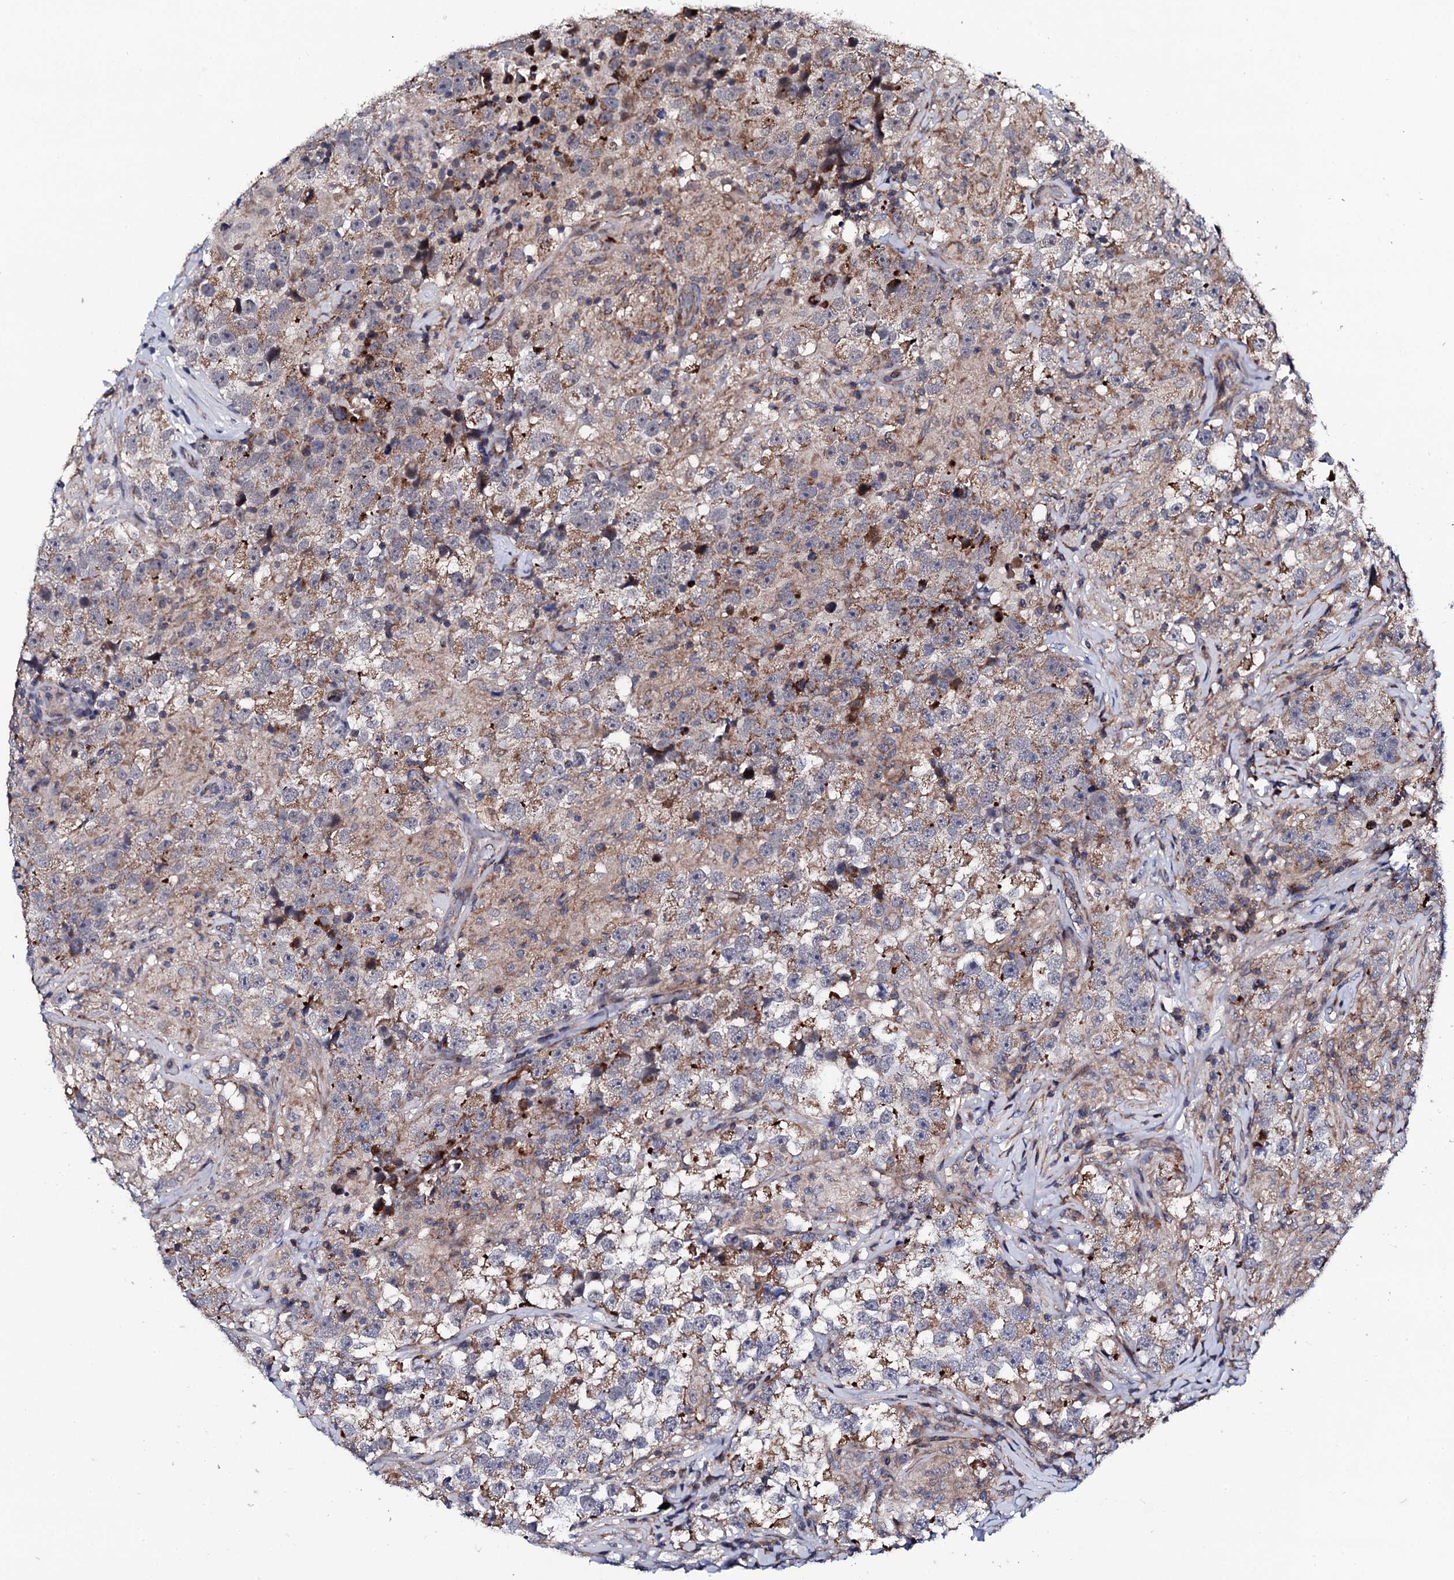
{"staining": {"intensity": "weak", "quantity": ">75%", "location": "cytoplasmic/membranous"}, "tissue": "testis cancer", "cell_type": "Tumor cells", "image_type": "cancer", "snomed": [{"axis": "morphology", "description": "Seminoma, NOS"}, {"axis": "topography", "description": "Testis"}], "caption": "The photomicrograph shows a brown stain indicating the presence of a protein in the cytoplasmic/membranous of tumor cells in seminoma (testis).", "gene": "COG4", "patient": {"sex": "male", "age": 46}}